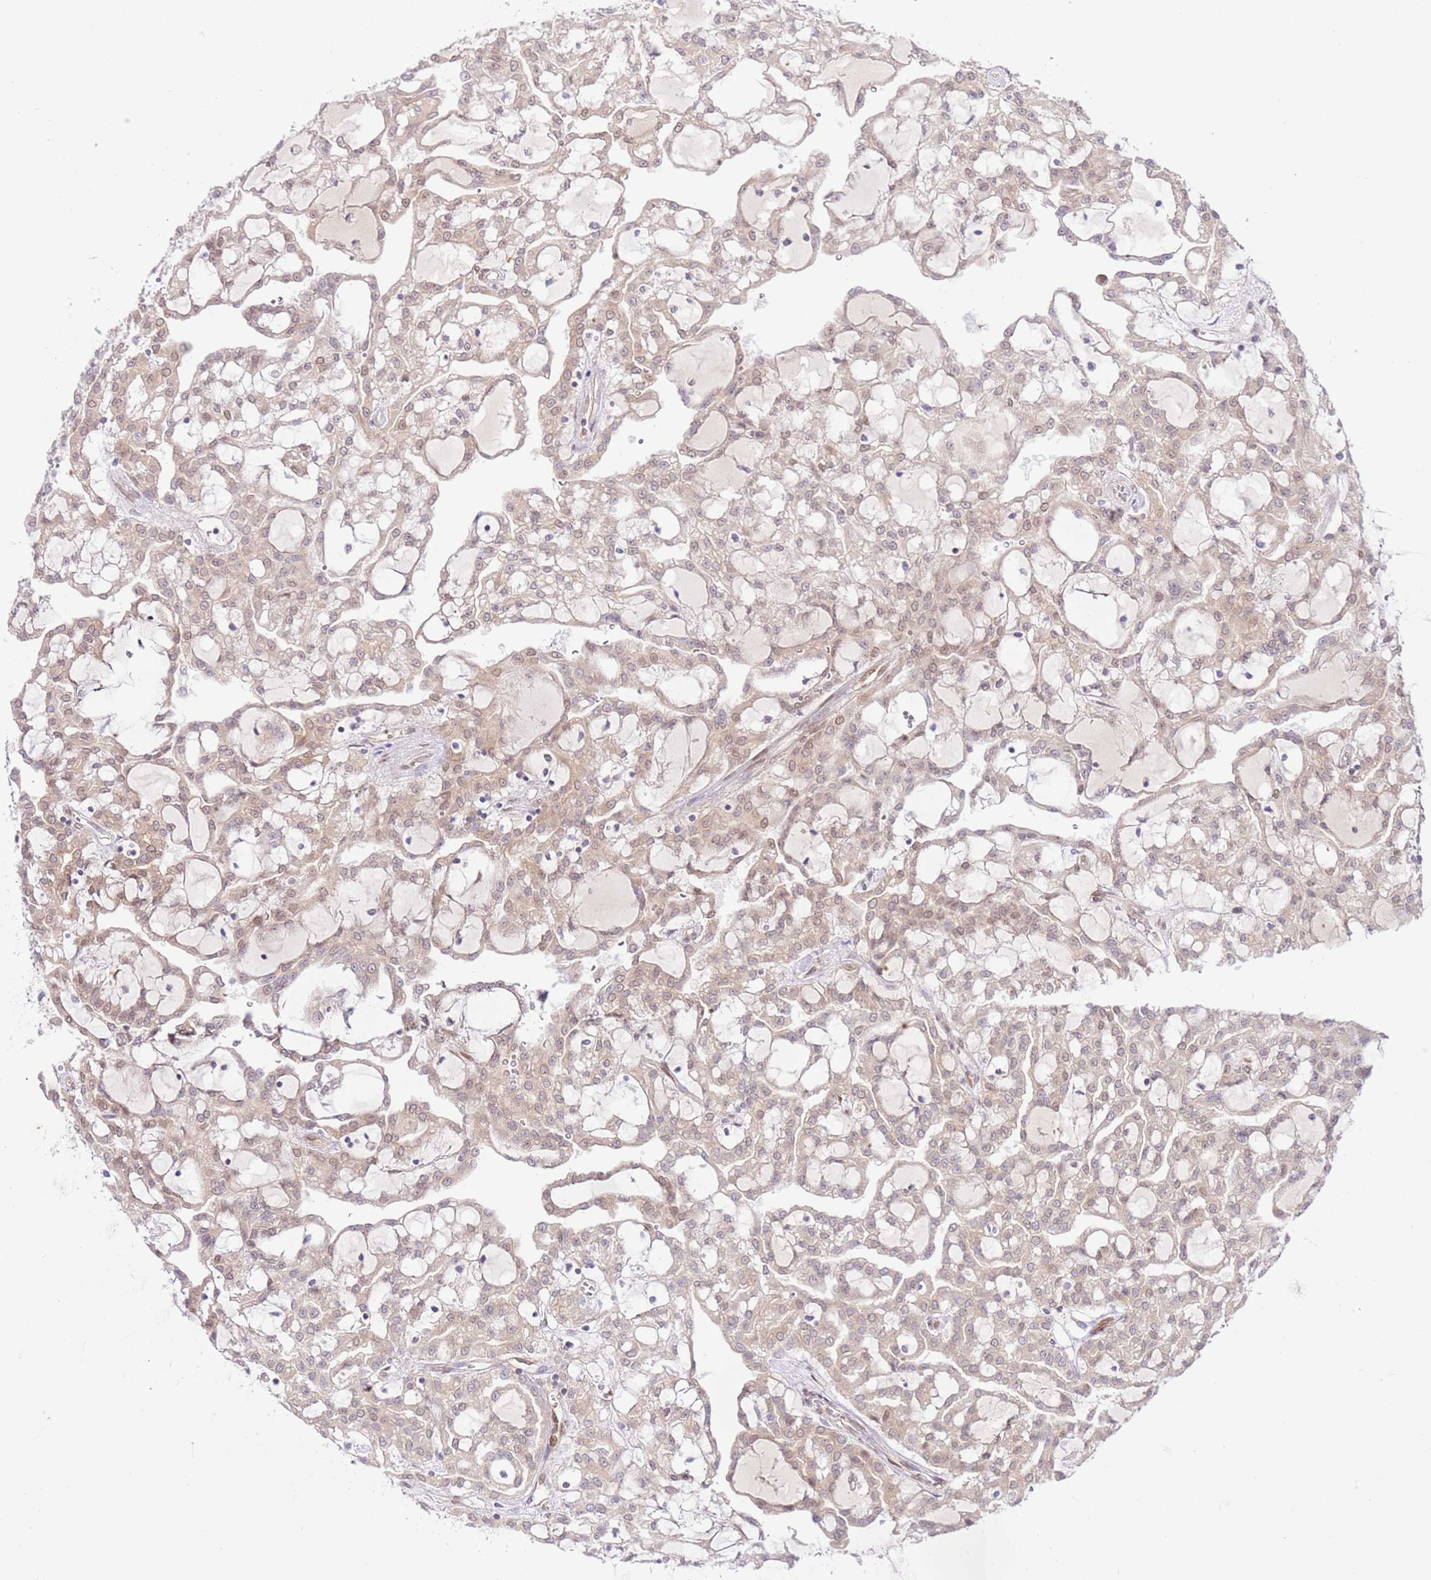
{"staining": {"intensity": "weak", "quantity": "25%-75%", "location": "cytoplasmic/membranous,nuclear"}, "tissue": "renal cancer", "cell_type": "Tumor cells", "image_type": "cancer", "snomed": [{"axis": "morphology", "description": "Adenocarcinoma, NOS"}, {"axis": "topography", "description": "Kidney"}], "caption": "Renal cancer (adenocarcinoma) stained with a brown dye exhibits weak cytoplasmic/membranous and nuclear positive expression in about 25%-75% of tumor cells.", "gene": "TRIM37", "patient": {"sex": "male", "age": 63}}